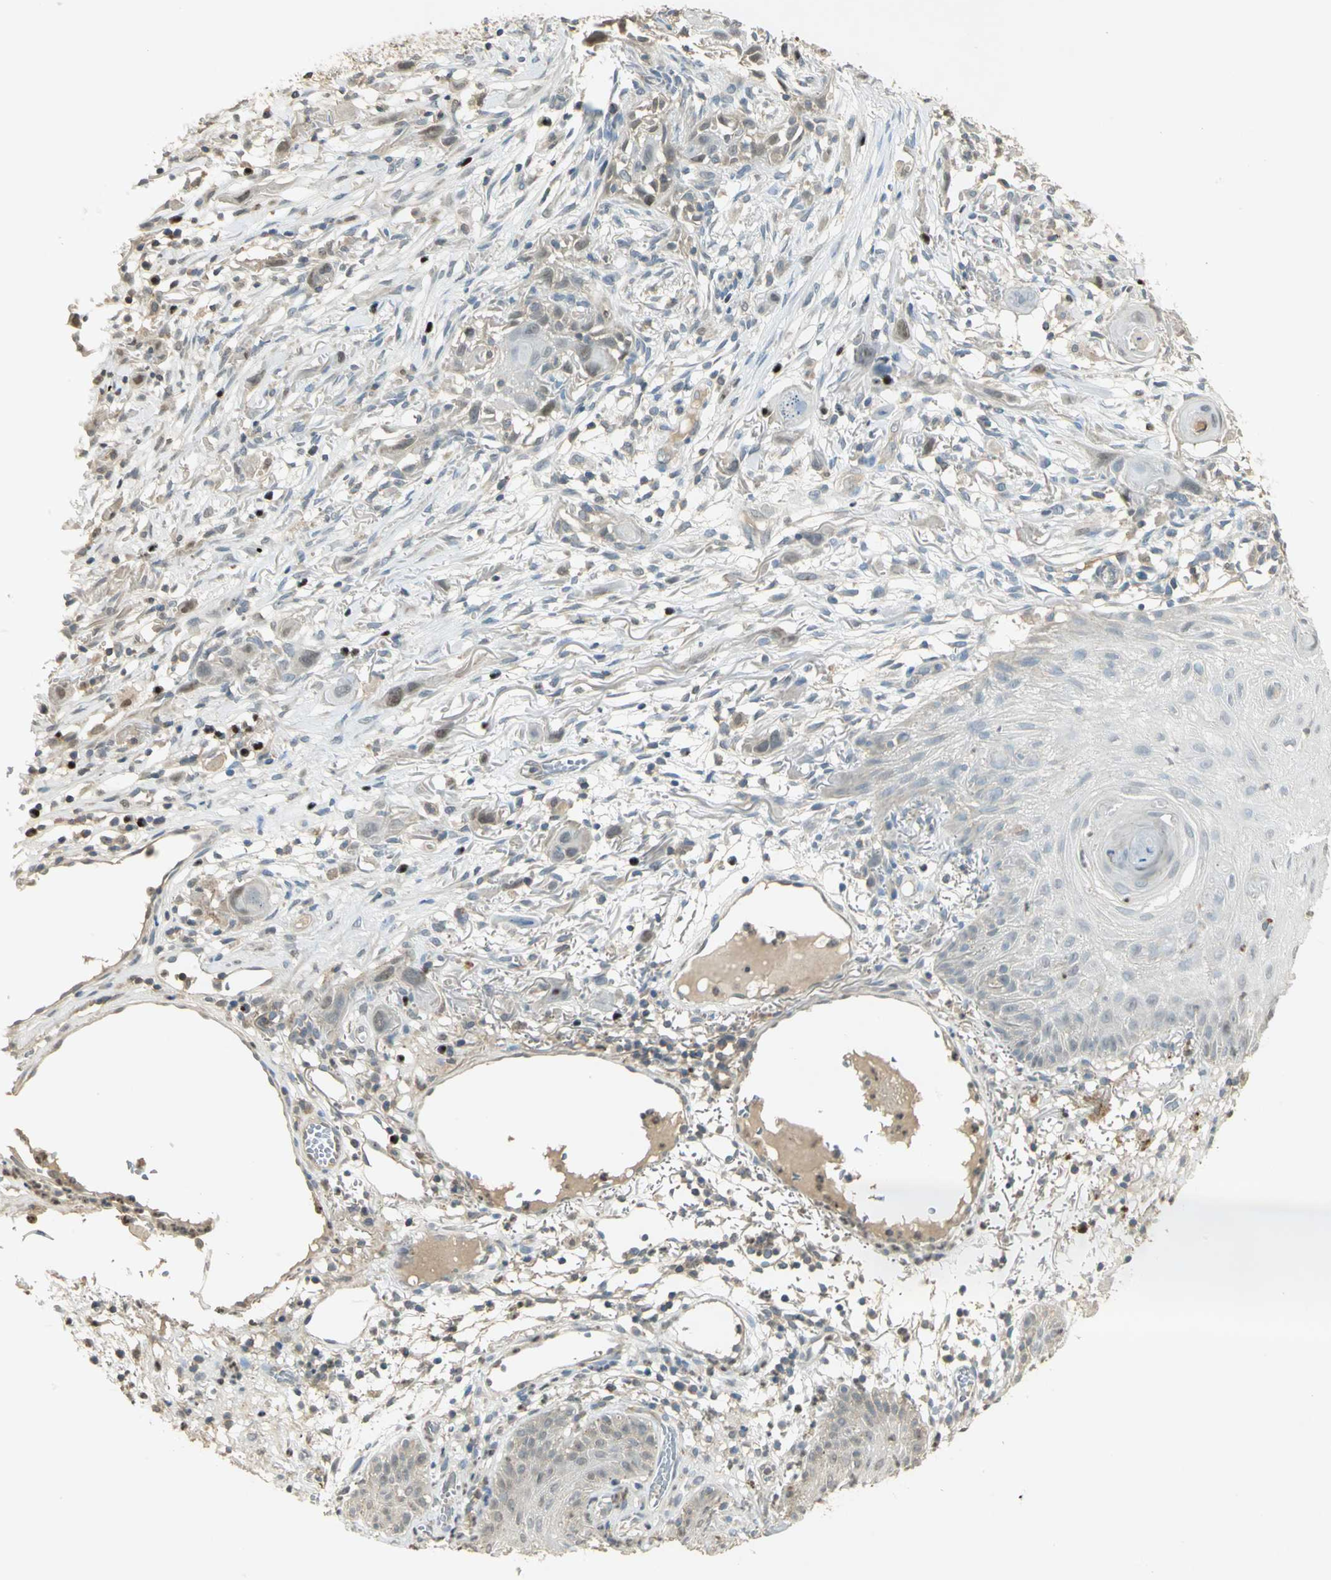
{"staining": {"intensity": "weak", "quantity": "<25%", "location": "nuclear"}, "tissue": "skin cancer", "cell_type": "Tumor cells", "image_type": "cancer", "snomed": [{"axis": "morphology", "description": "Normal tissue, NOS"}, {"axis": "morphology", "description": "Squamous cell carcinoma, NOS"}, {"axis": "topography", "description": "Skin"}], "caption": "Tumor cells are negative for brown protein staining in squamous cell carcinoma (skin).", "gene": "BIRC2", "patient": {"sex": "female", "age": 59}}